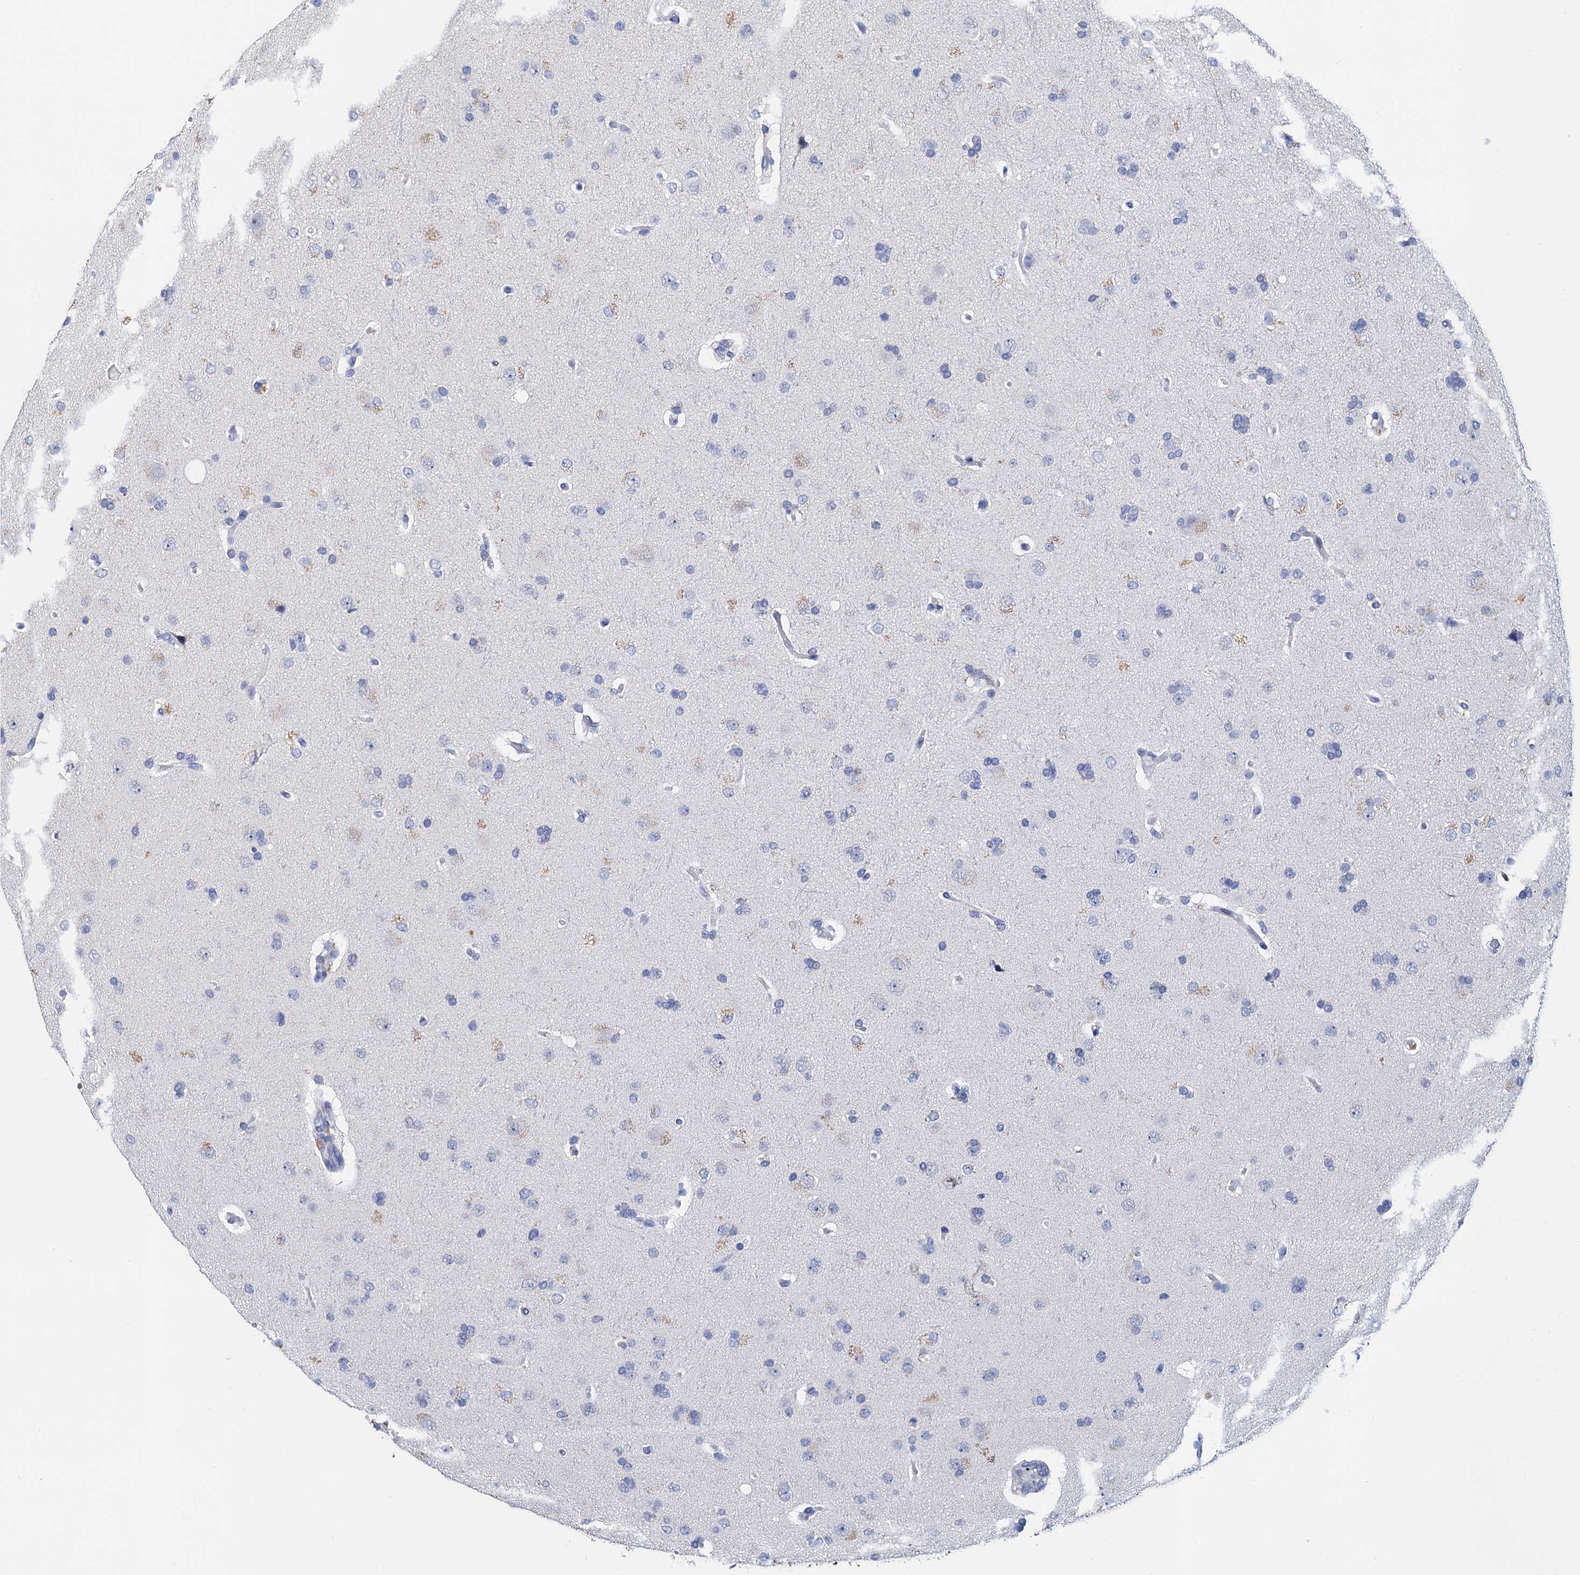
{"staining": {"intensity": "negative", "quantity": "none", "location": "none"}, "tissue": "glioma", "cell_type": "Tumor cells", "image_type": "cancer", "snomed": [{"axis": "morphology", "description": "Glioma, malignant, High grade"}, {"axis": "topography", "description": "Brain"}], "caption": "Immunohistochemical staining of glioma shows no significant positivity in tumor cells.", "gene": "LYPD3", "patient": {"sex": "male", "age": 72}}